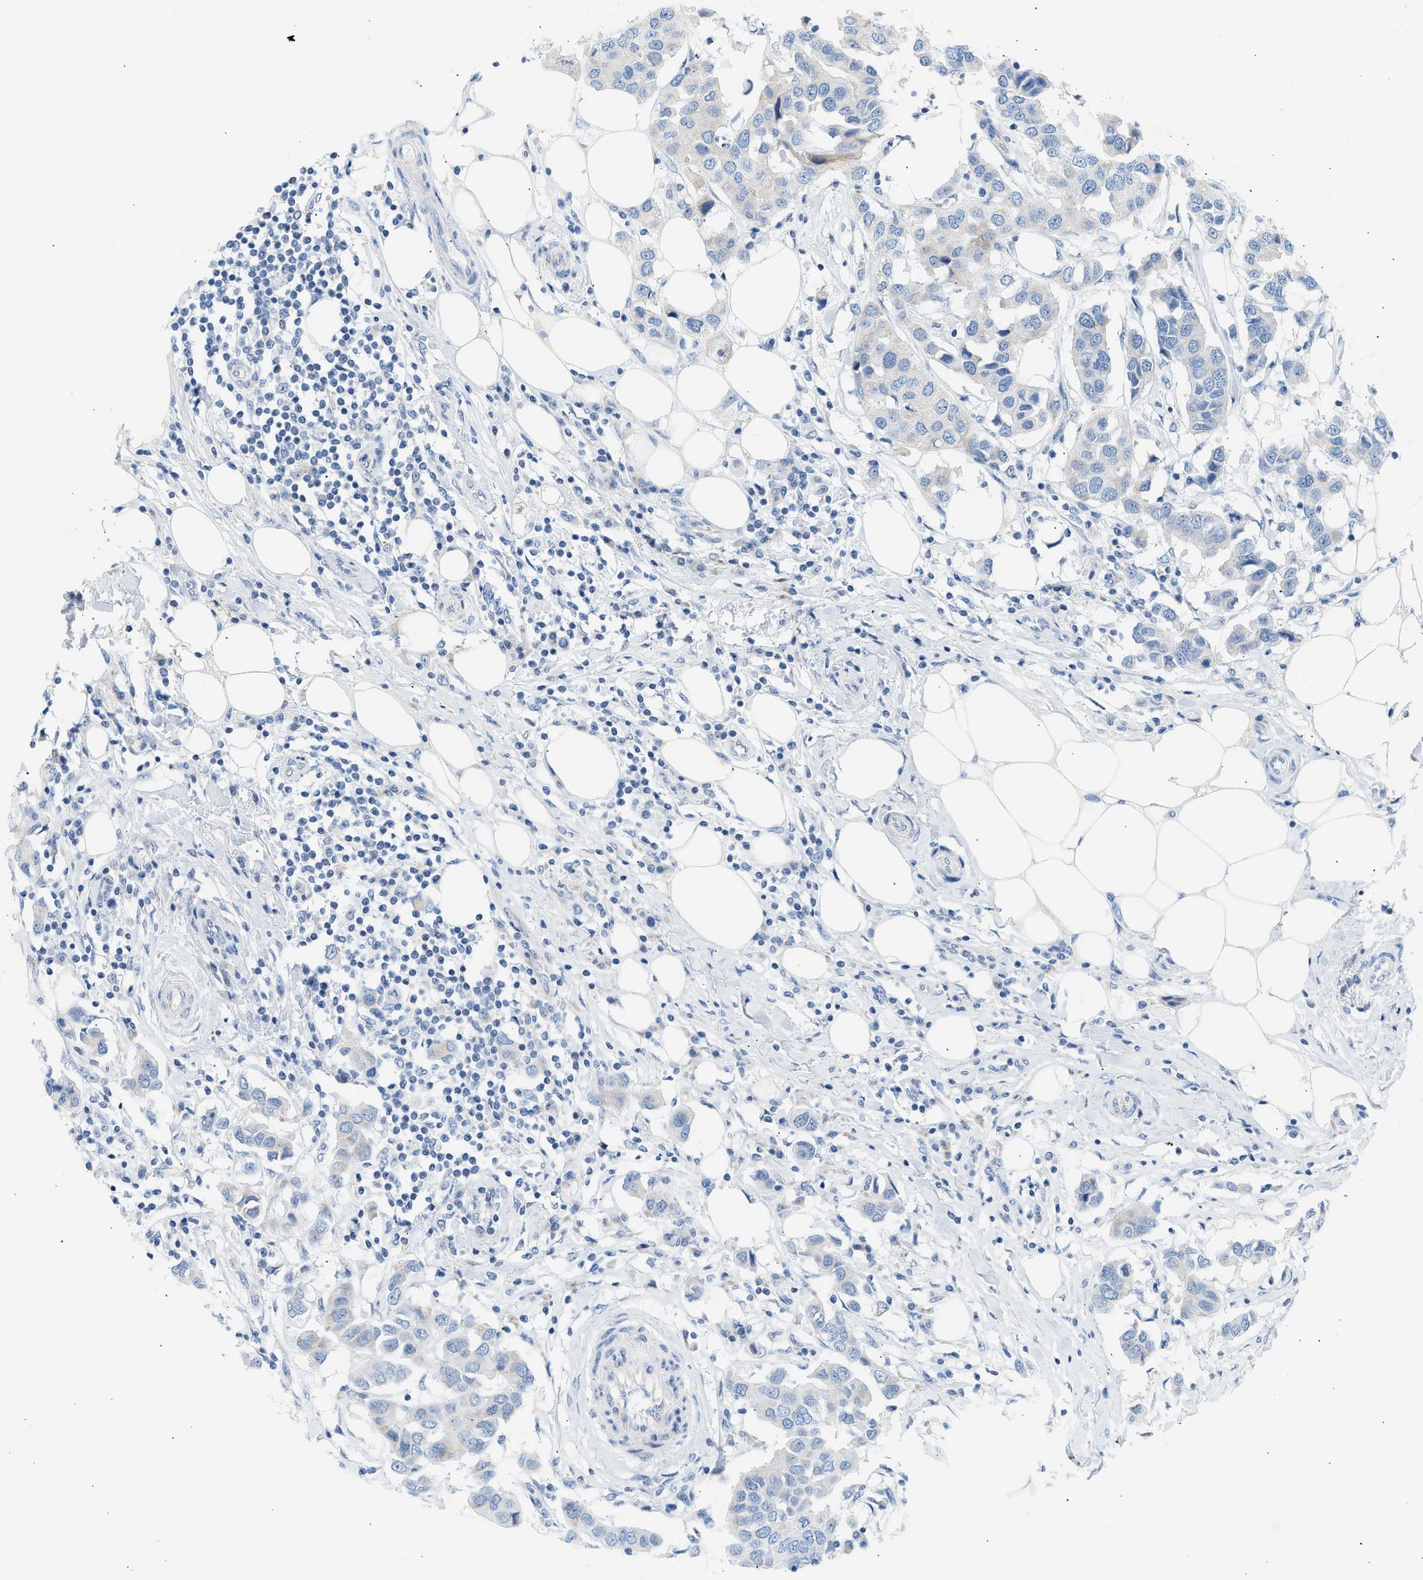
{"staining": {"intensity": "weak", "quantity": "<25%", "location": "cytoplasmic/membranous"}, "tissue": "breast cancer", "cell_type": "Tumor cells", "image_type": "cancer", "snomed": [{"axis": "morphology", "description": "Duct carcinoma"}, {"axis": "topography", "description": "Breast"}], "caption": "A high-resolution micrograph shows IHC staining of invasive ductal carcinoma (breast), which demonstrates no significant staining in tumor cells.", "gene": "NDUFS8", "patient": {"sex": "female", "age": 80}}